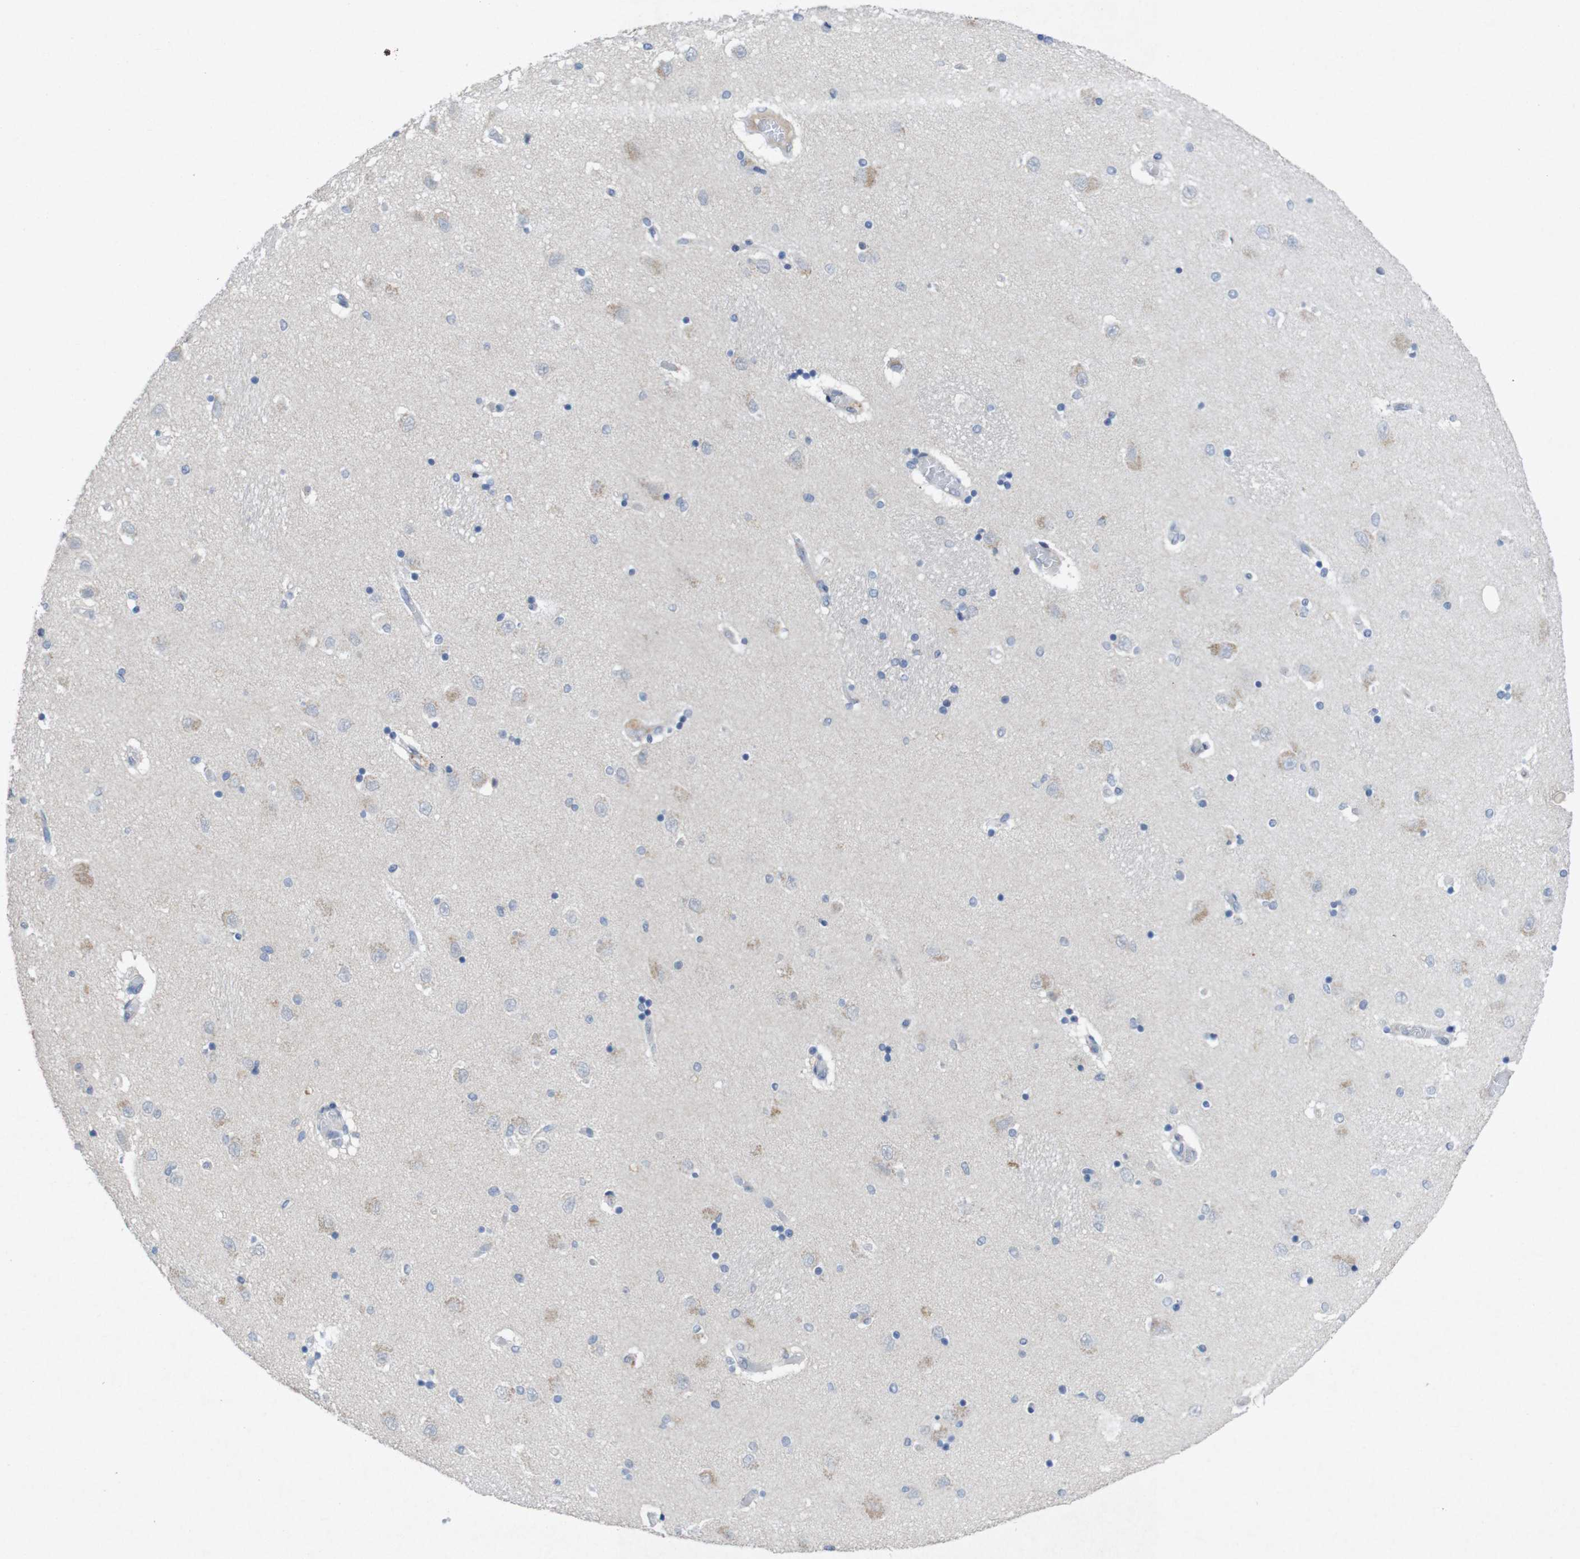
{"staining": {"intensity": "negative", "quantity": "none", "location": "none"}, "tissue": "hippocampus", "cell_type": "Glial cells", "image_type": "normal", "snomed": [{"axis": "morphology", "description": "Normal tissue, NOS"}, {"axis": "topography", "description": "Hippocampus"}], "caption": "This is a photomicrograph of IHC staining of unremarkable hippocampus, which shows no staining in glial cells. Nuclei are stained in blue.", "gene": "SLAMF7", "patient": {"sex": "female", "age": 54}}